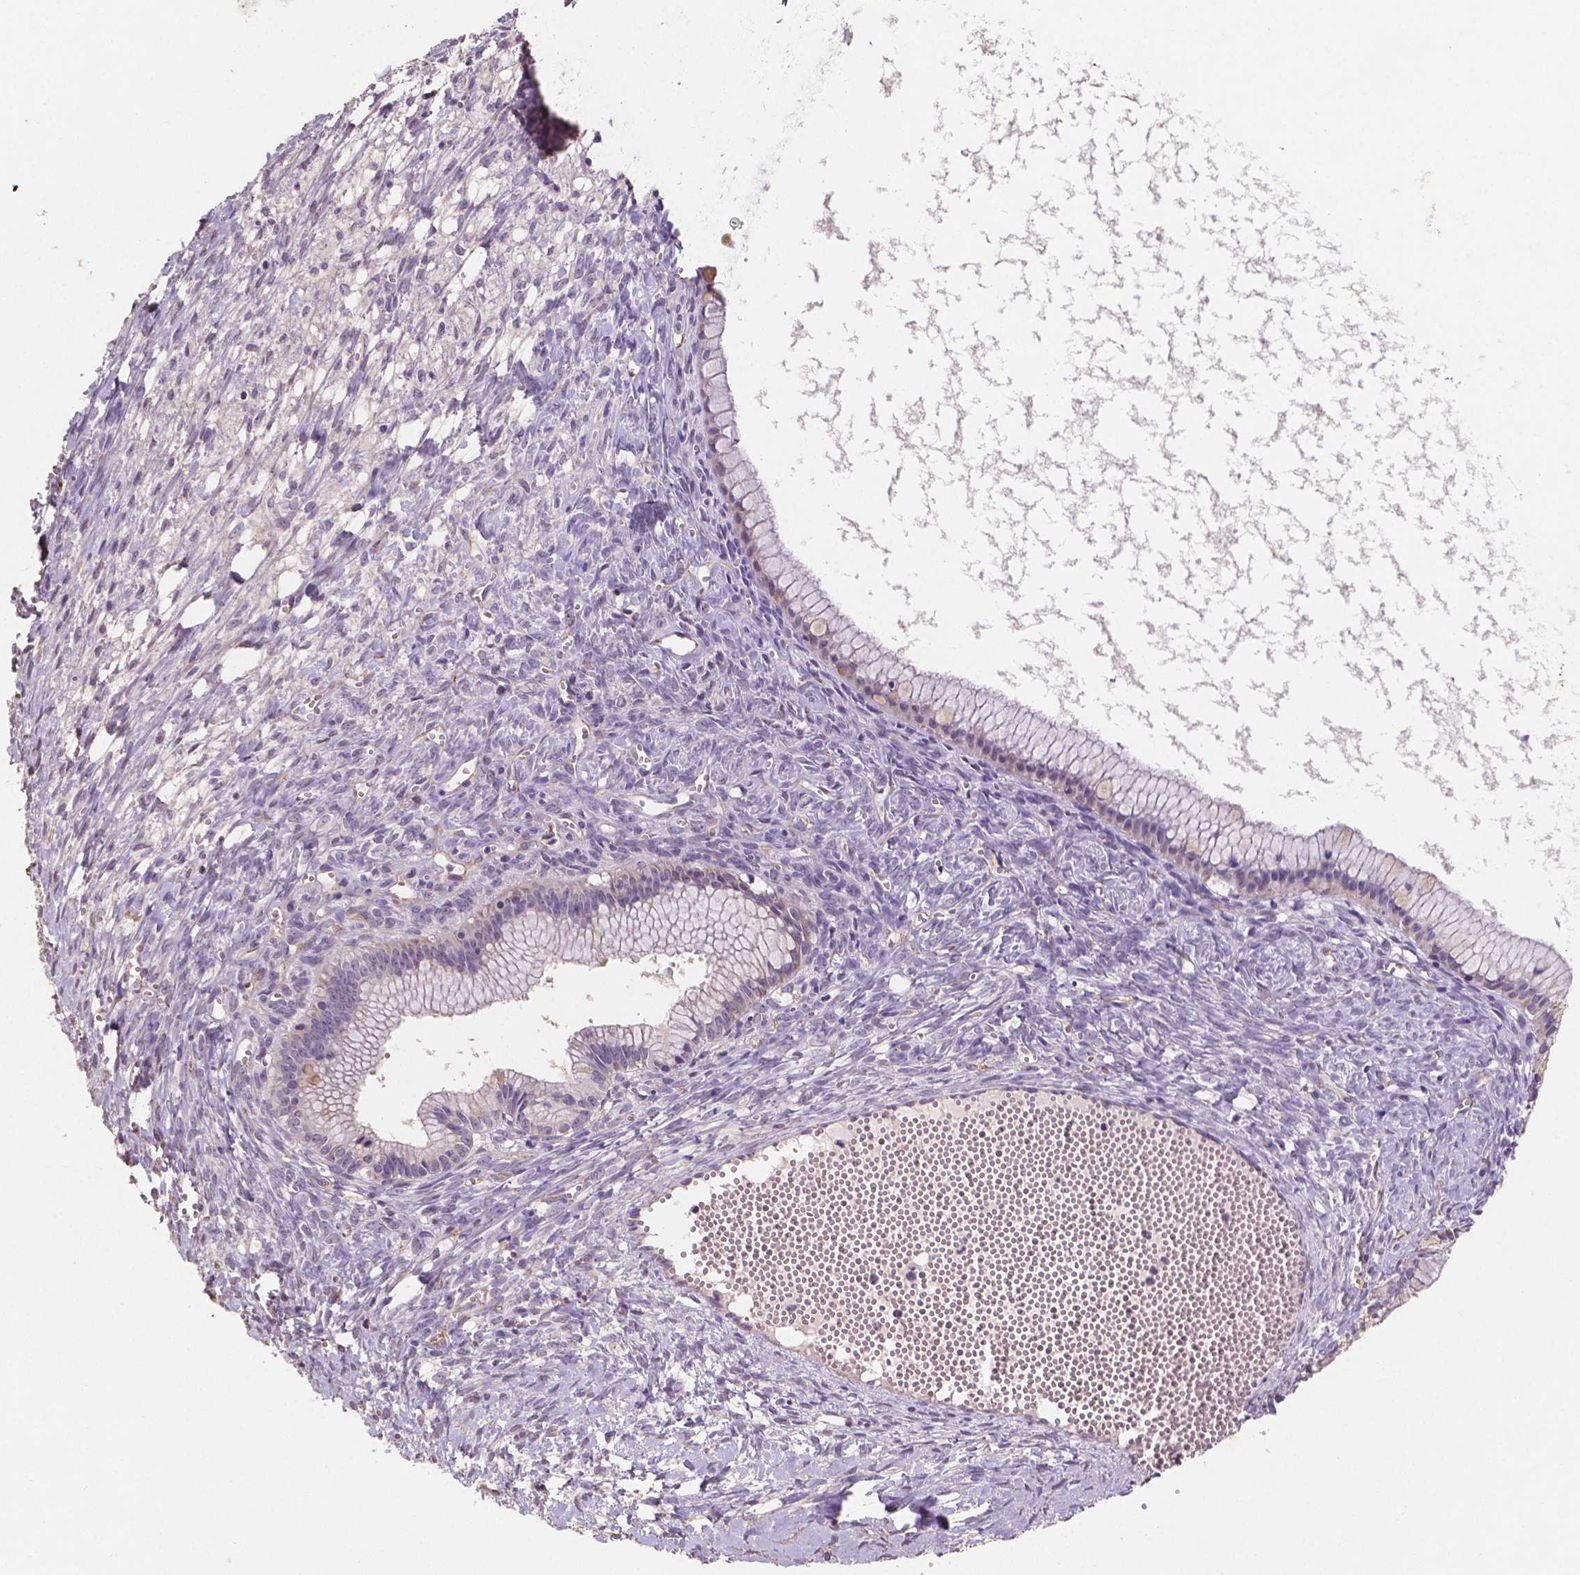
{"staining": {"intensity": "negative", "quantity": "none", "location": "none"}, "tissue": "ovarian cancer", "cell_type": "Tumor cells", "image_type": "cancer", "snomed": [{"axis": "morphology", "description": "Cystadenocarcinoma, mucinous, NOS"}, {"axis": "topography", "description": "Ovary"}], "caption": "IHC image of neoplastic tissue: ovarian cancer (mucinous cystadenocarcinoma) stained with DAB (3,3'-diaminobenzidine) exhibits no significant protein expression in tumor cells.", "gene": "ELAVL2", "patient": {"sex": "female", "age": 41}}